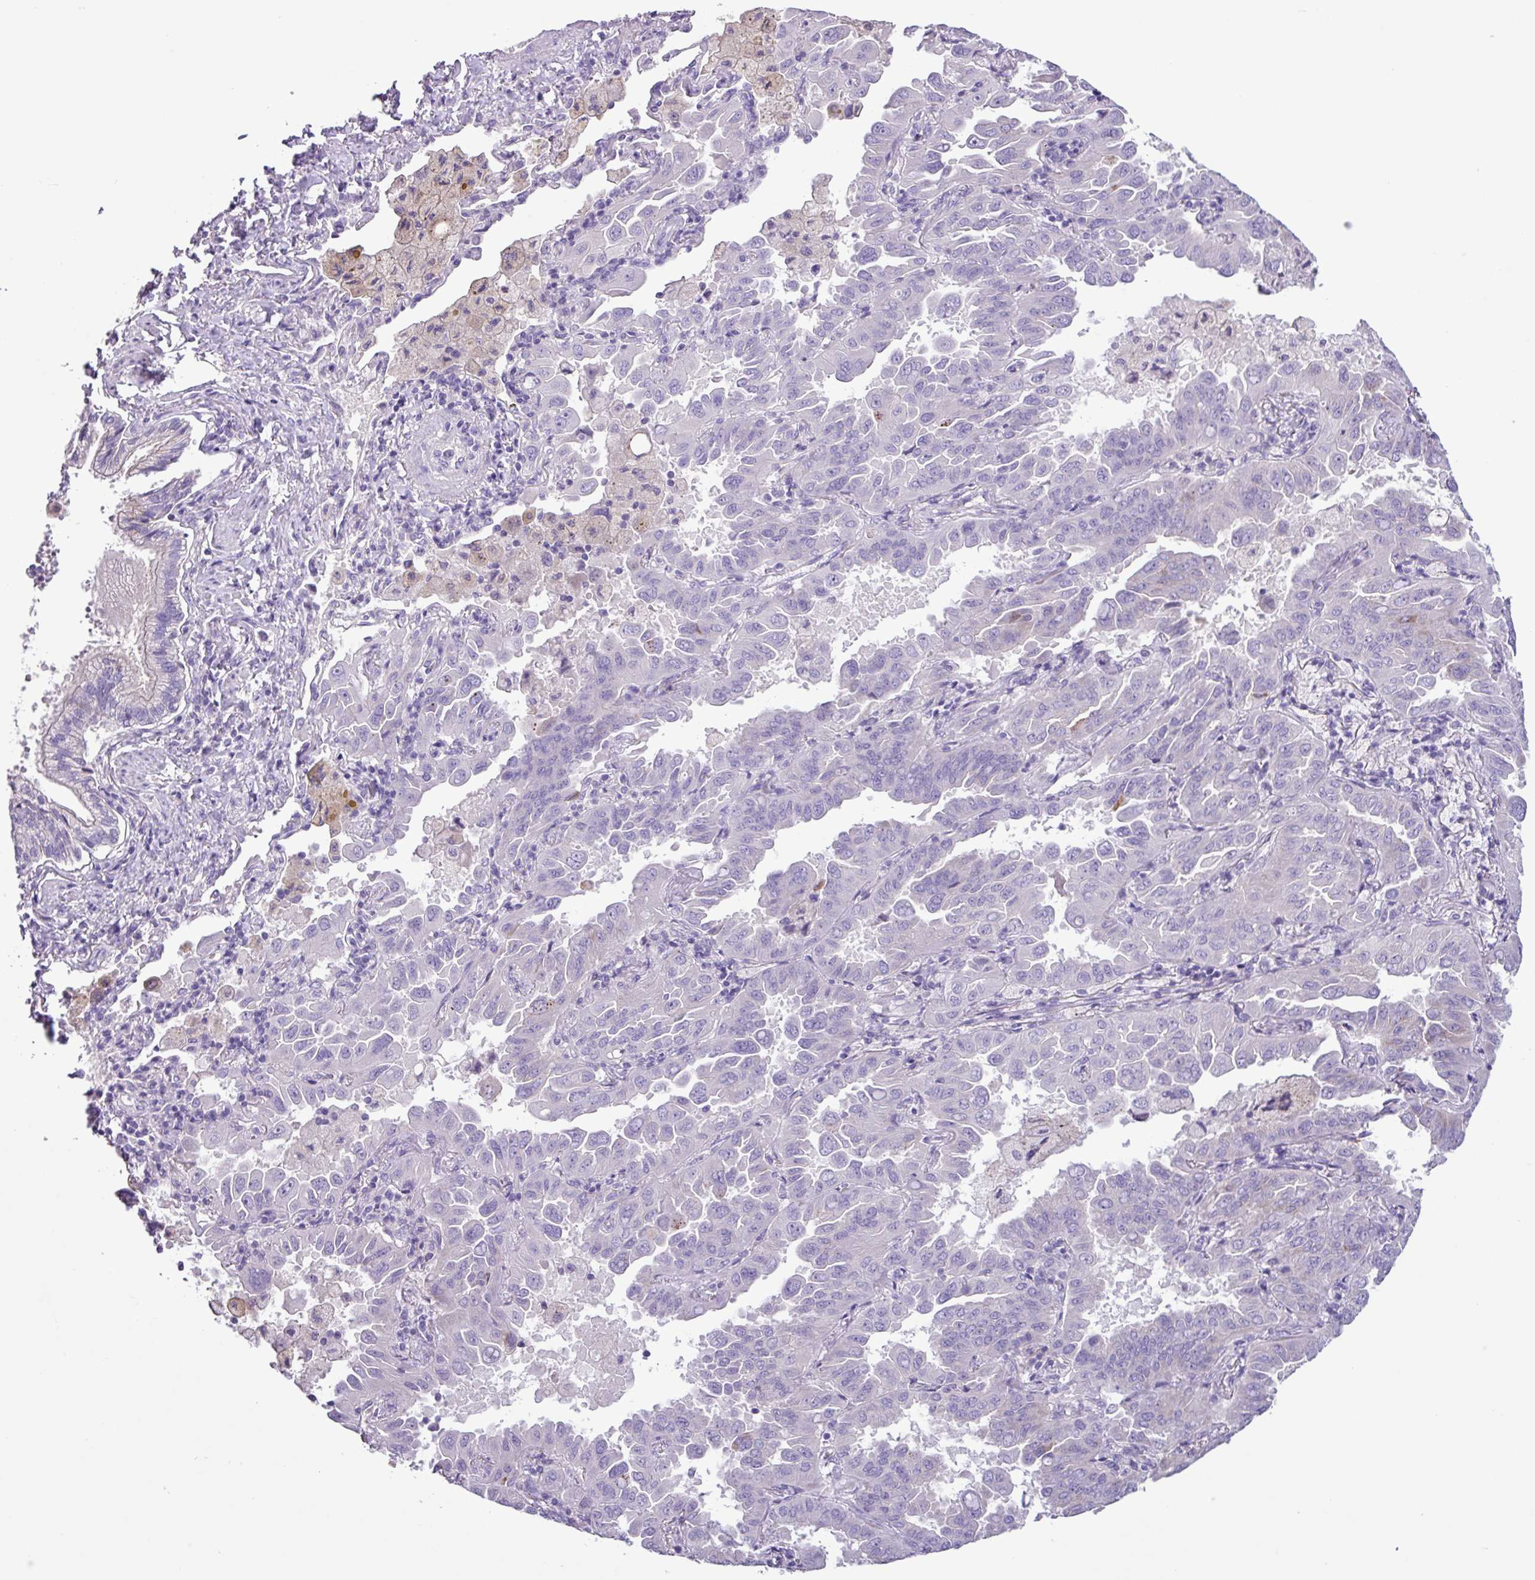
{"staining": {"intensity": "negative", "quantity": "none", "location": "none"}, "tissue": "lung cancer", "cell_type": "Tumor cells", "image_type": "cancer", "snomed": [{"axis": "morphology", "description": "Adenocarcinoma, NOS"}, {"axis": "topography", "description": "Lung"}], "caption": "IHC of adenocarcinoma (lung) demonstrates no staining in tumor cells.", "gene": "CYSTM1", "patient": {"sex": "male", "age": 64}}